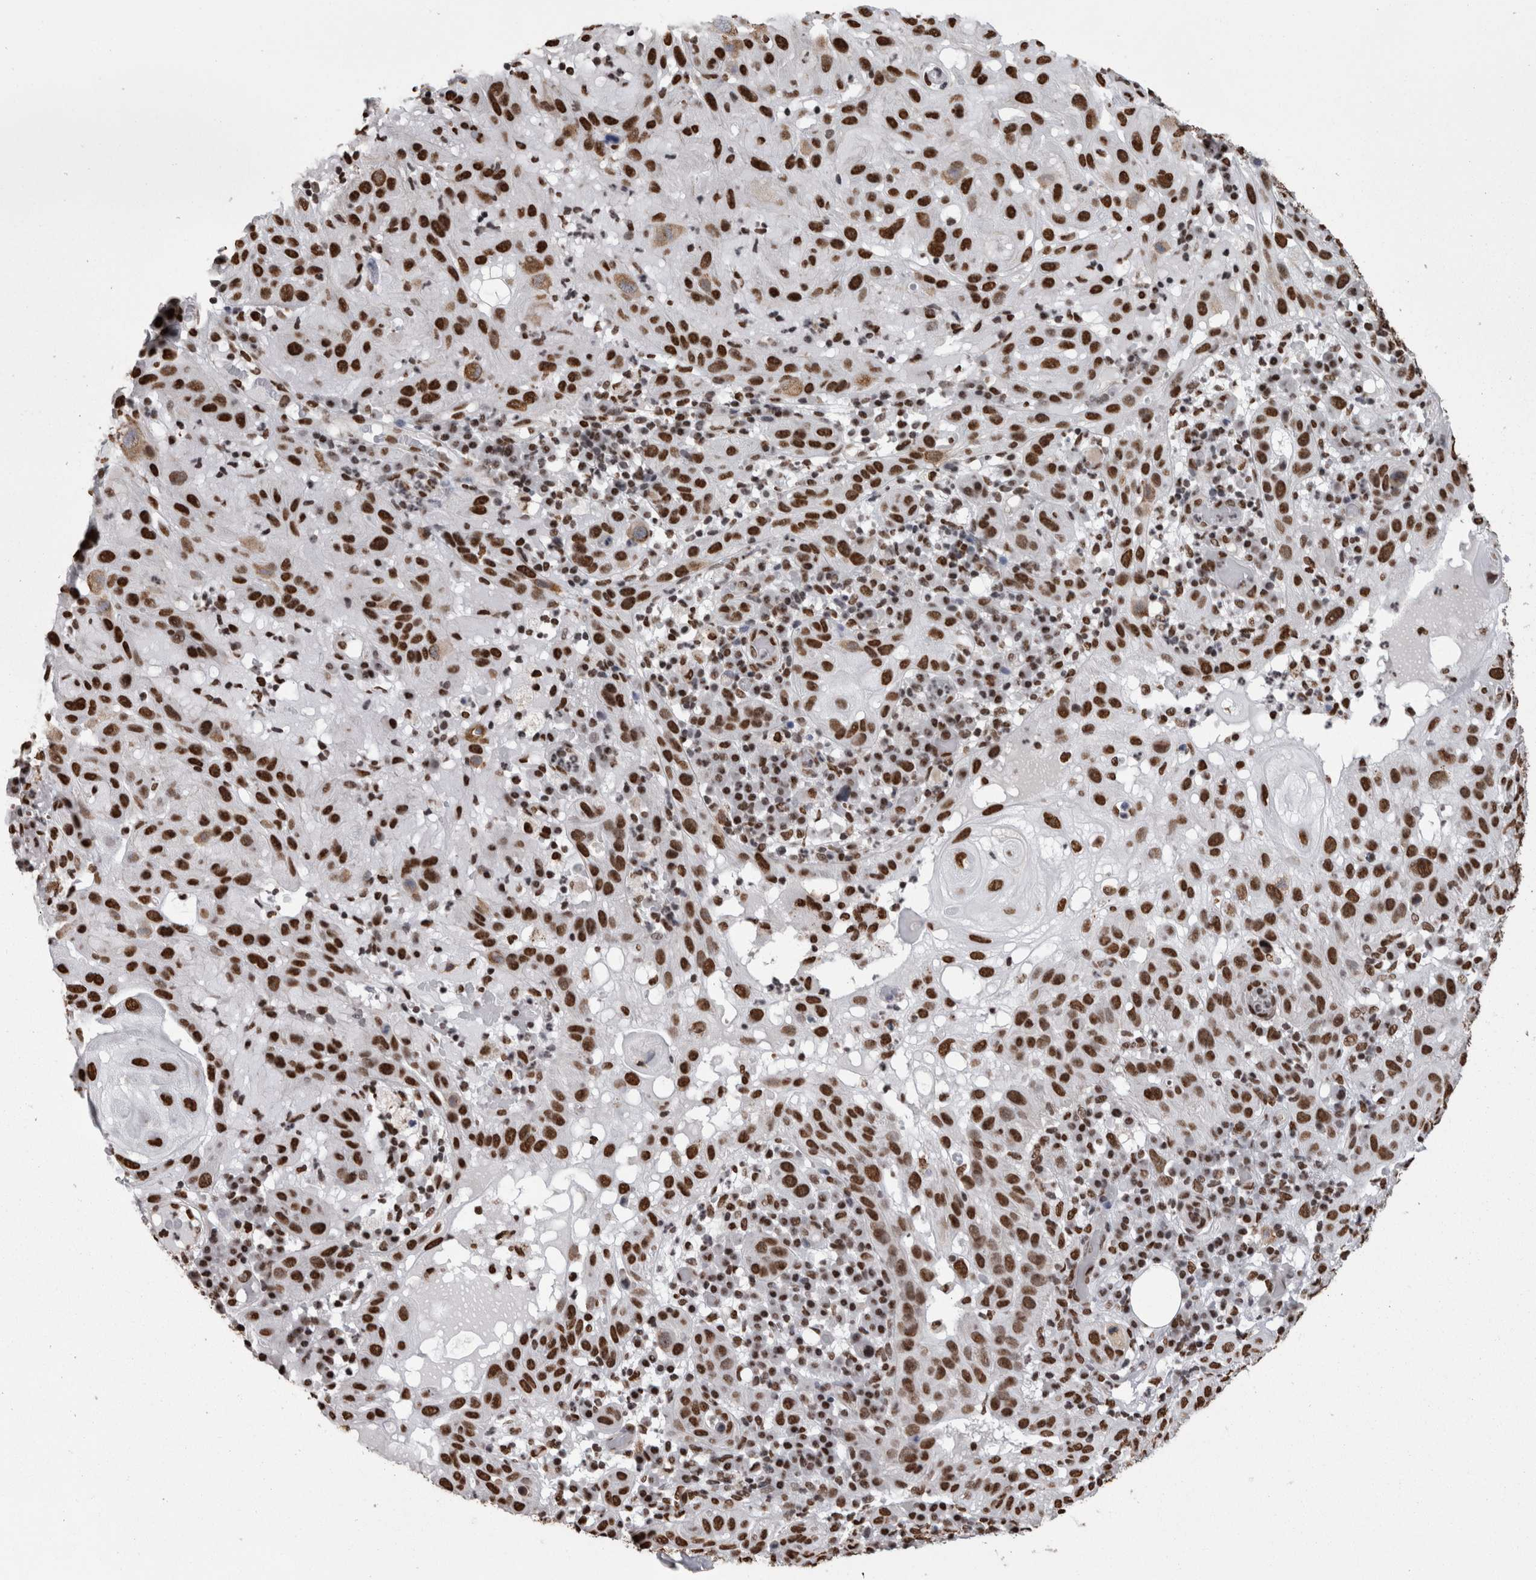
{"staining": {"intensity": "strong", "quantity": ">75%", "location": "nuclear"}, "tissue": "skin cancer", "cell_type": "Tumor cells", "image_type": "cancer", "snomed": [{"axis": "morphology", "description": "Normal tissue, NOS"}, {"axis": "morphology", "description": "Squamous cell carcinoma, NOS"}, {"axis": "topography", "description": "Skin"}], "caption": "Brown immunohistochemical staining in skin cancer shows strong nuclear staining in about >75% of tumor cells.", "gene": "HNRNPM", "patient": {"sex": "female", "age": 96}}